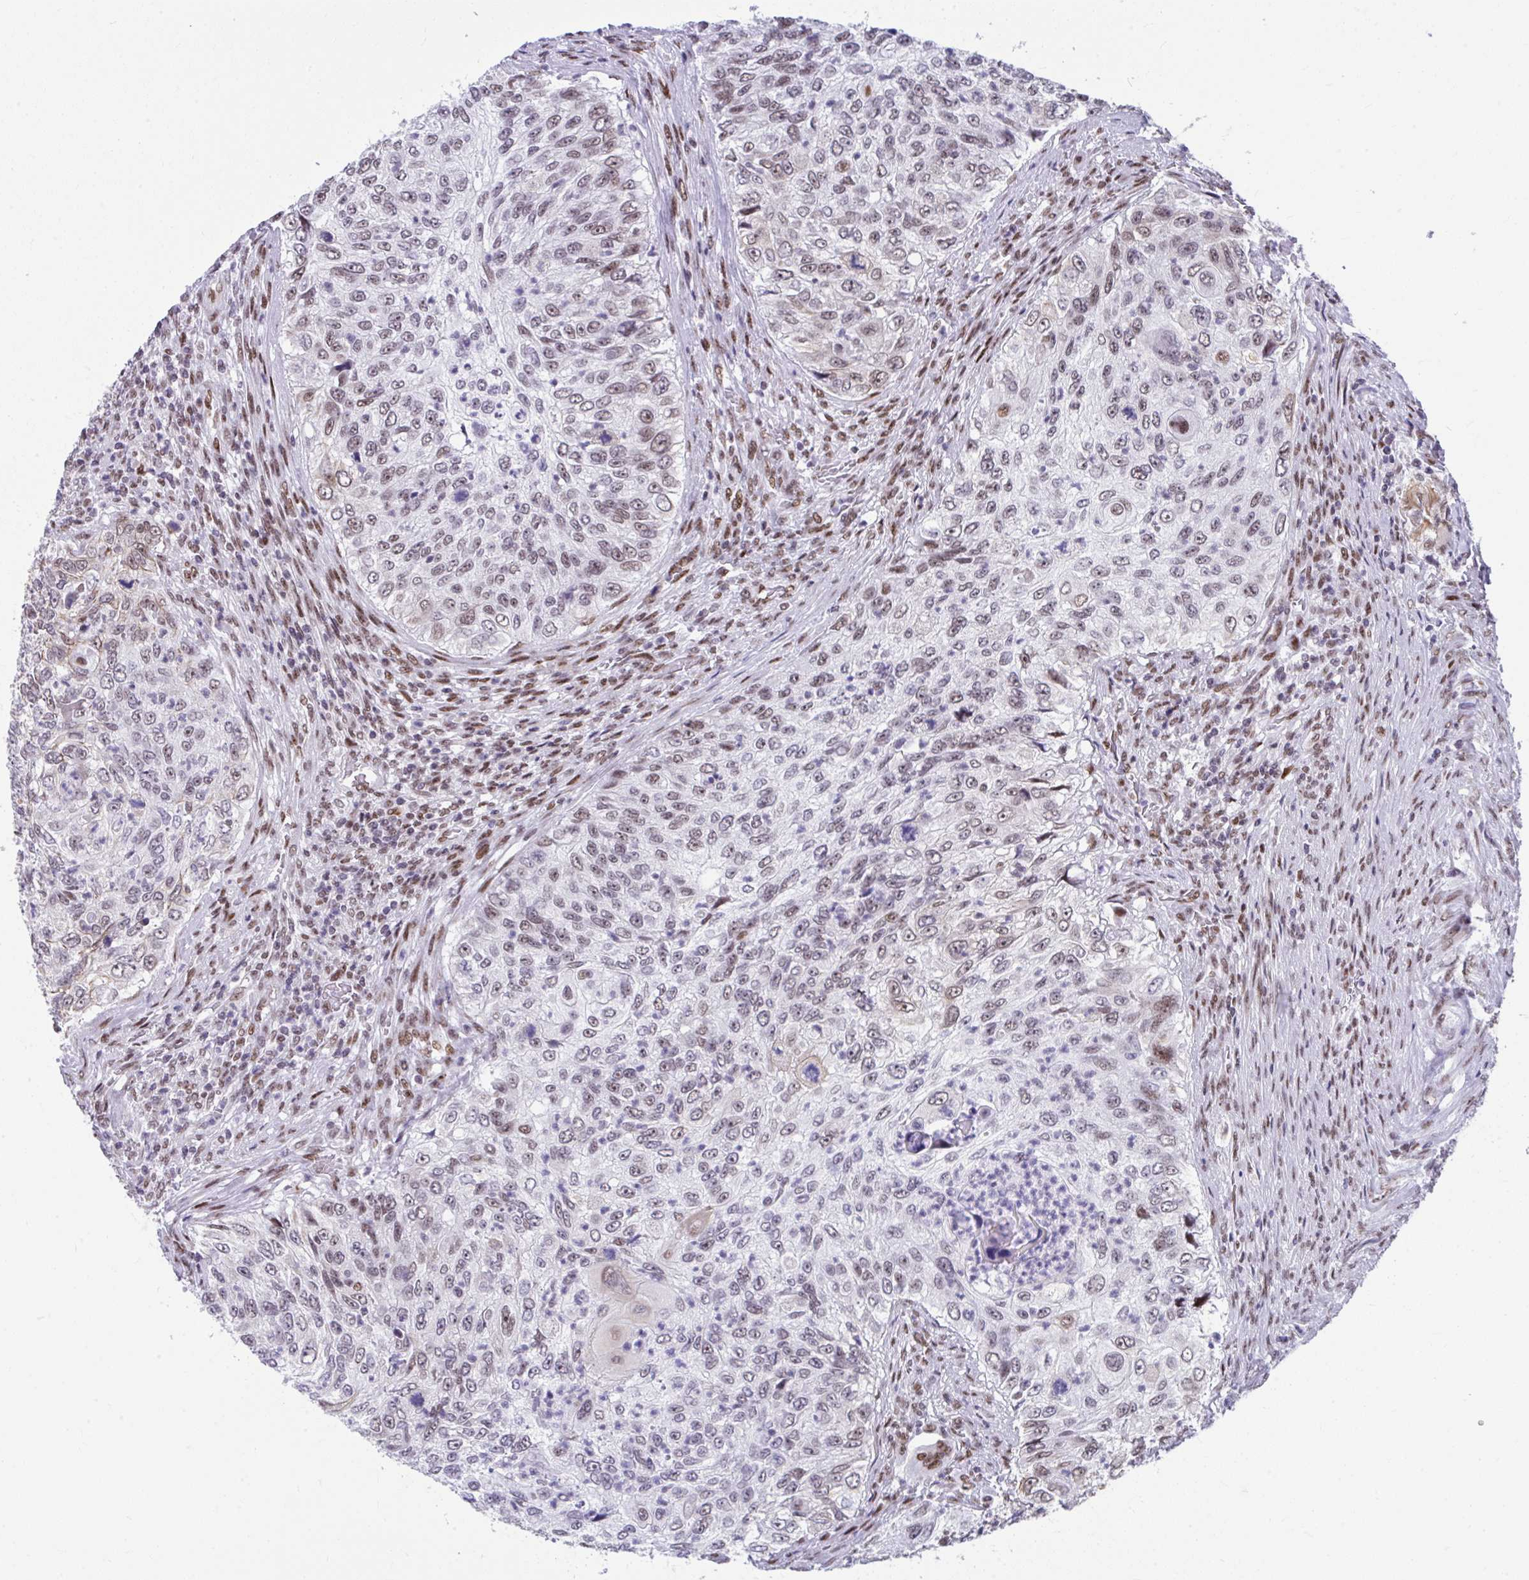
{"staining": {"intensity": "weak", "quantity": "25%-75%", "location": "nuclear"}, "tissue": "urothelial cancer", "cell_type": "Tumor cells", "image_type": "cancer", "snomed": [{"axis": "morphology", "description": "Urothelial carcinoma, High grade"}, {"axis": "topography", "description": "Urinary bladder"}], "caption": "Immunohistochemistry (IHC) image of neoplastic tissue: human urothelial cancer stained using immunohistochemistry (IHC) exhibits low levels of weak protein expression localized specifically in the nuclear of tumor cells, appearing as a nuclear brown color.", "gene": "SLC35C2", "patient": {"sex": "female", "age": 60}}